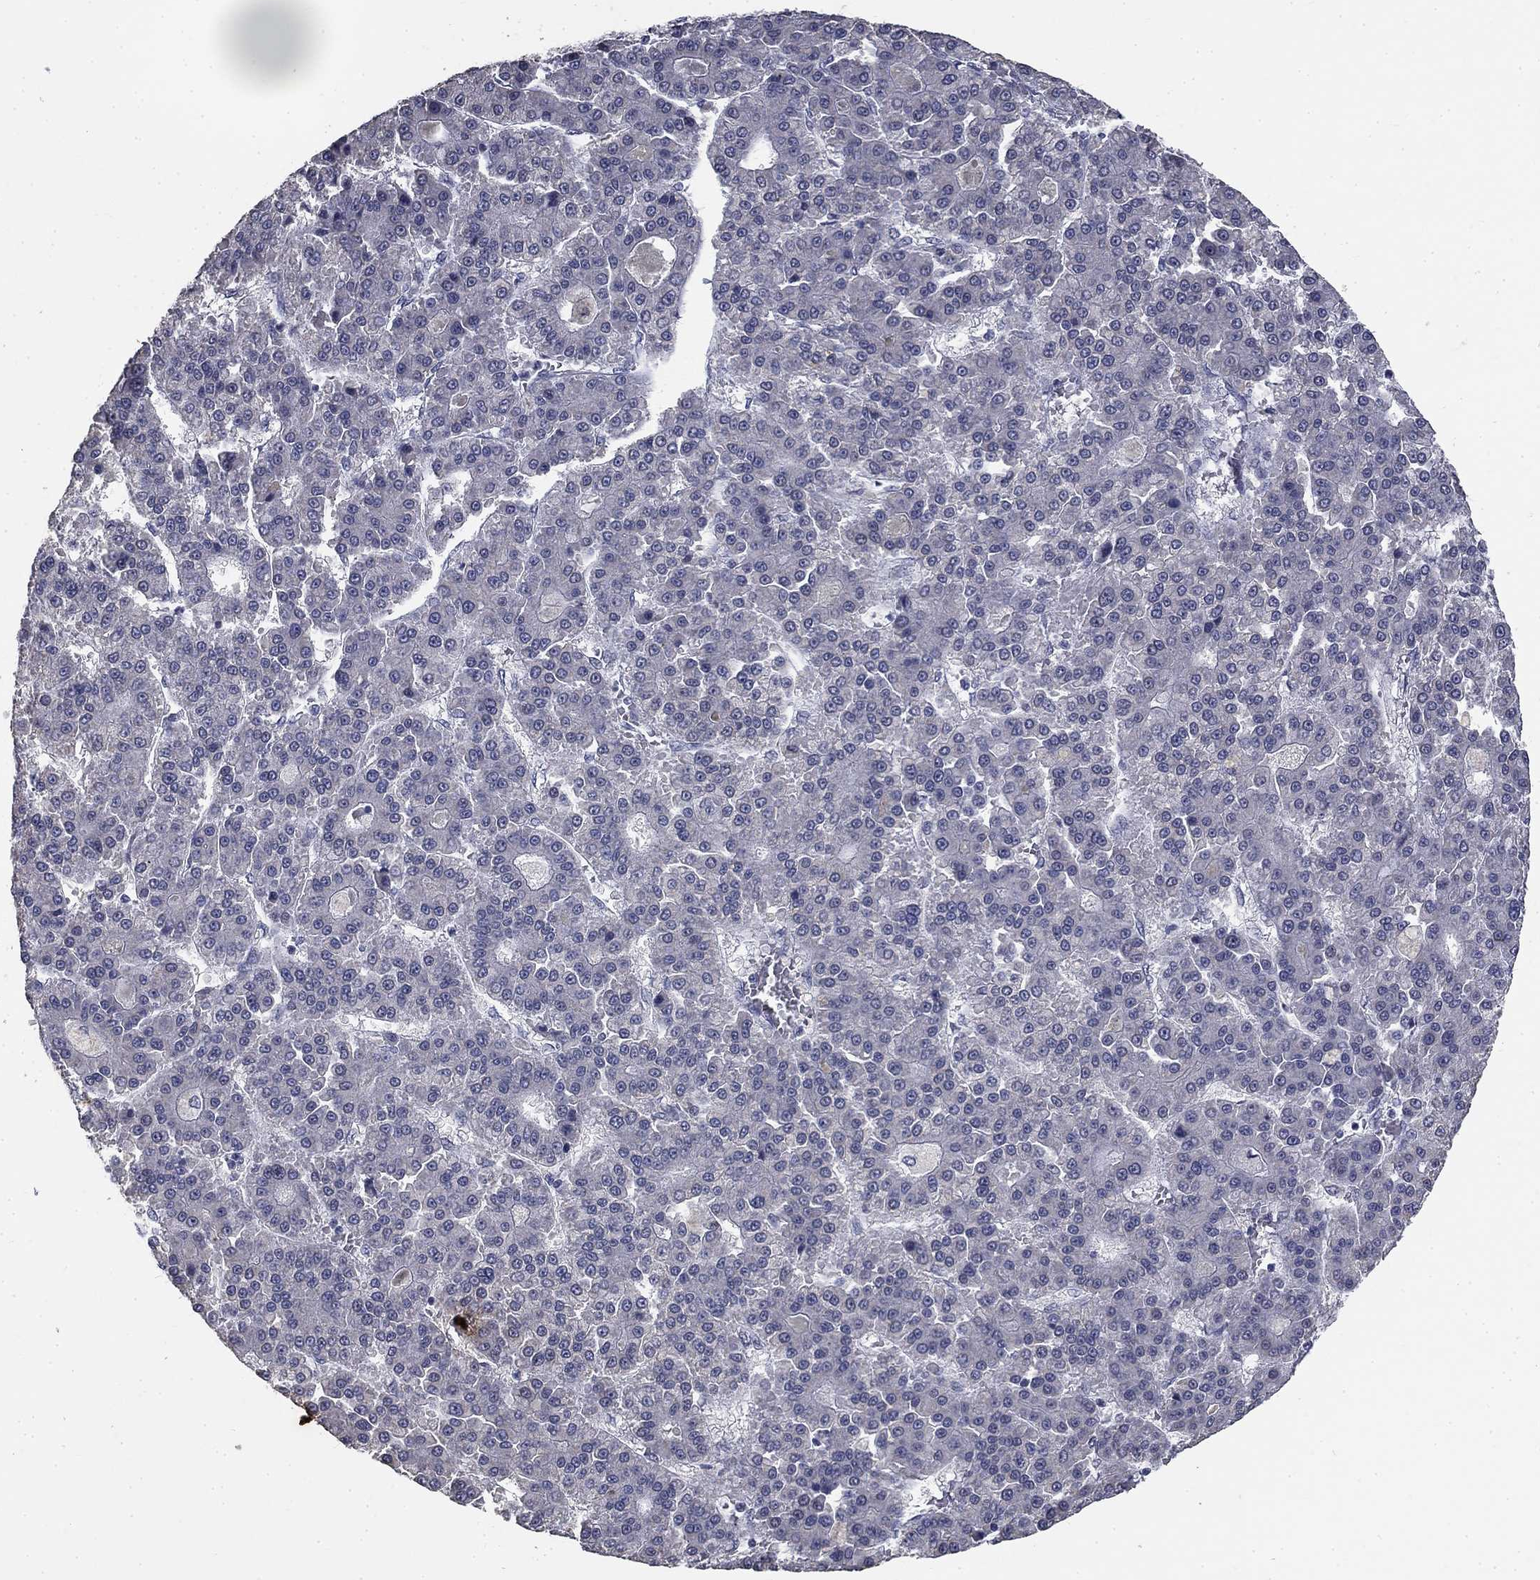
{"staining": {"intensity": "negative", "quantity": "none", "location": "none"}, "tissue": "liver cancer", "cell_type": "Tumor cells", "image_type": "cancer", "snomed": [{"axis": "morphology", "description": "Carcinoma, Hepatocellular, NOS"}, {"axis": "topography", "description": "Liver"}], "caption": "A high-resolution photomicrograph shows IHC staining of liver cancer, which reveals no significant expression in tumor cells.", "gene": "SPATA33", "patient": {"sex": "male", "age": 70}}